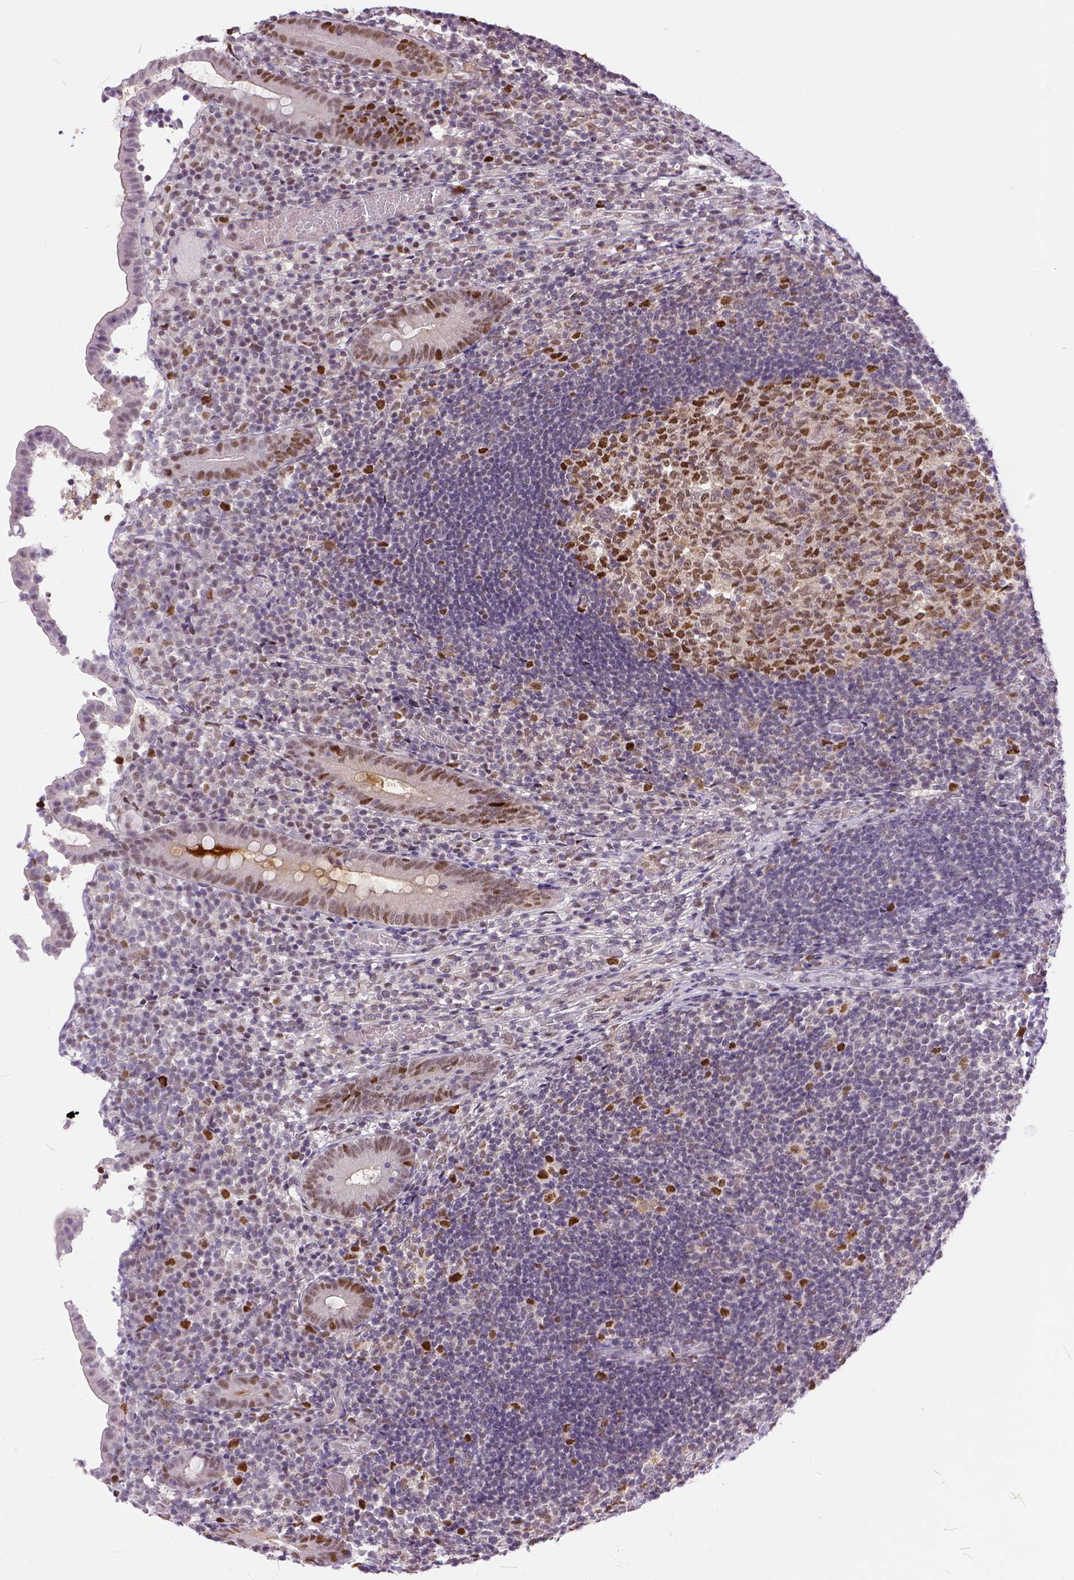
{"staining": {"intensity": "moderate", "quantity": ">75%", "location": "nuclear"}, "tissue": "appendix", "cell_type": "Glandular cells", "image_type": "normal", "snomed": [{"axis": "morphology", "description": "Normal tissue, NOS"}, {"axis": "topography", "description": "Appendix"}], "caption": "Glandular cells show moderate nuclear positivity in about >75% of cells in normal appendix.", "gene": "ERCC1", "patient": {"sex": "female", "age": 32}}